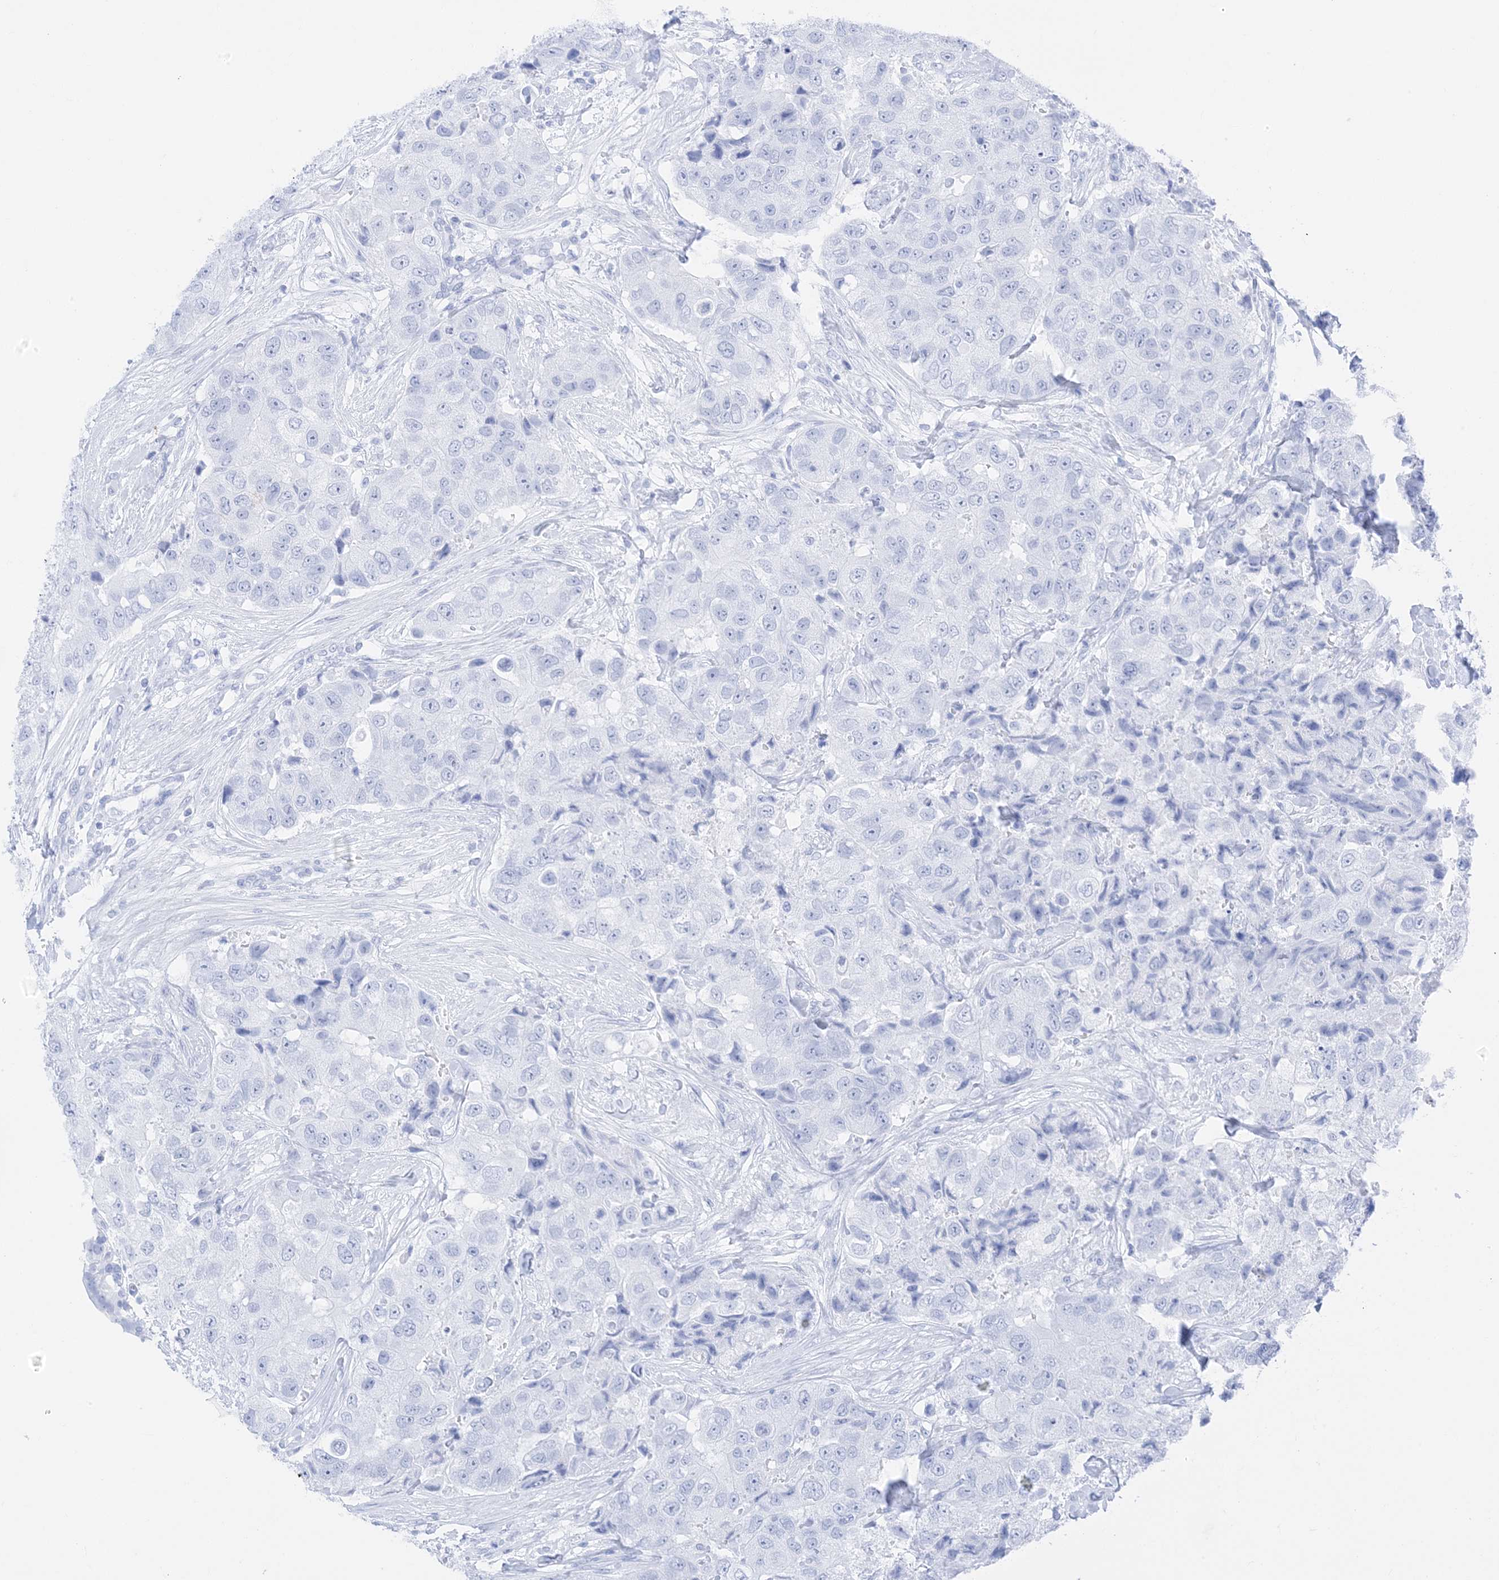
{"staining": {"intensity": "negative", "quantity": "none", "location": "none"}, "tissue": "breast cancer", "cell_type": "Tumor cells", "image_type": "cancer", "snomed": [{"axis": "morphology", "description": "Duct carcinoma"}, {"axis": "topography", "description": "Breast"}], "caption": "IHC histopathology image of breast cancer (intraductal carcinoma) stained for a protein (brown), which demonstrates no positivity in tumor cells.", "gene": "MUC17", "patient": {"sex": "female", "age": 62}}